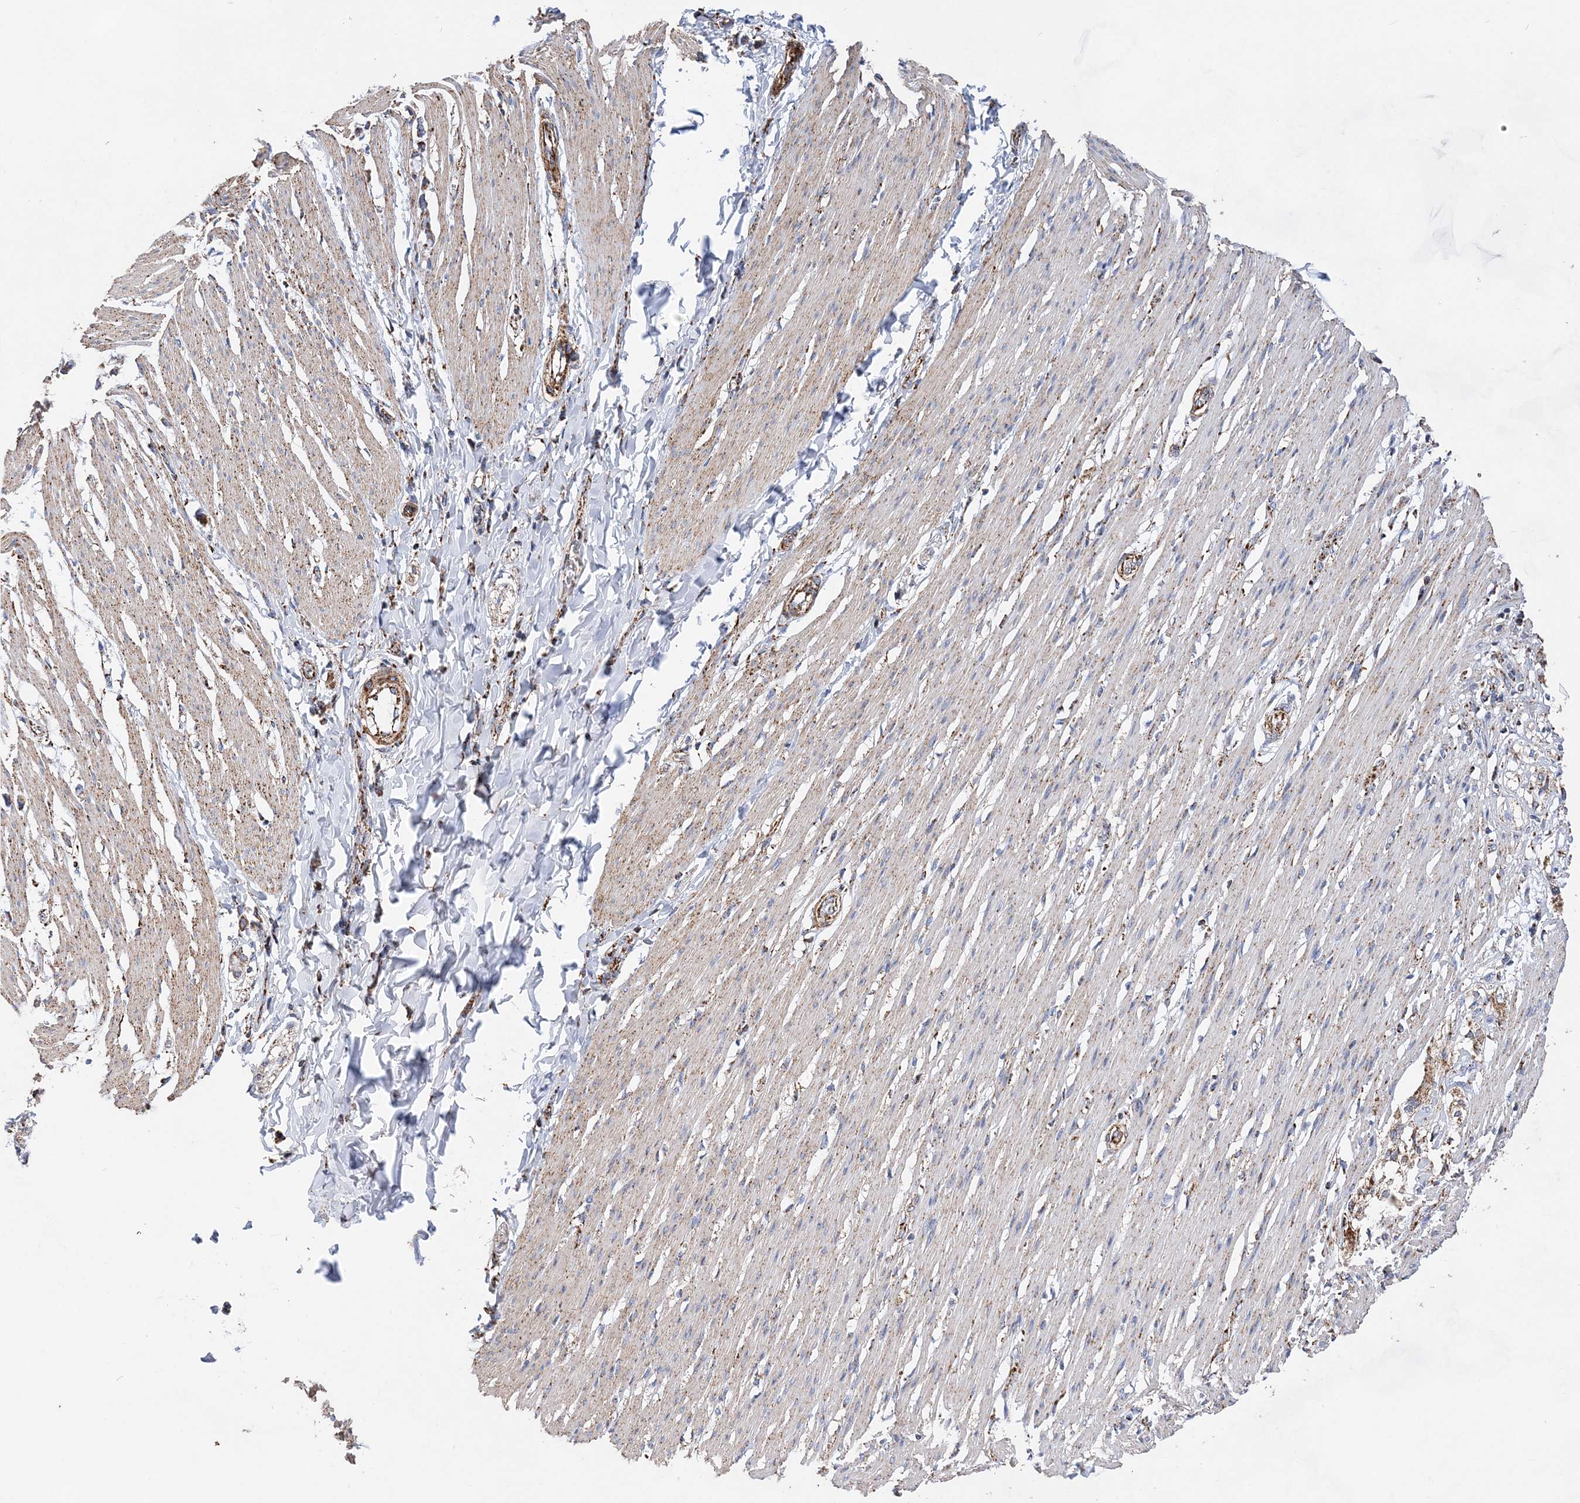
{"staining": {"intensity": "weak", "quantity": ">75%", "location": "cytoplasmic/membranous"}, "tissue": "smooth muscle", "cell_type": "Smooth muscle cells", "image_type": "normal", "snomed": [{"axis": "morphology", "description": "Normal tissue, NOS"}, {"axis": "morphology", "description": "Adenocarcinoma, NOS"}, {"axis": "topography", "description": "Colon"}, {"axis": "topography", "description": "Peripheral nerve tissue"}], "caption": "Normal smooth muscle was stained to show a protein in brown. There is low levels of weak cytoplasmic/membranous staining in about >75% of smooth muscle cells.", "gene": "ACOT9", "patient": {"sex": "male", "age": 14}}